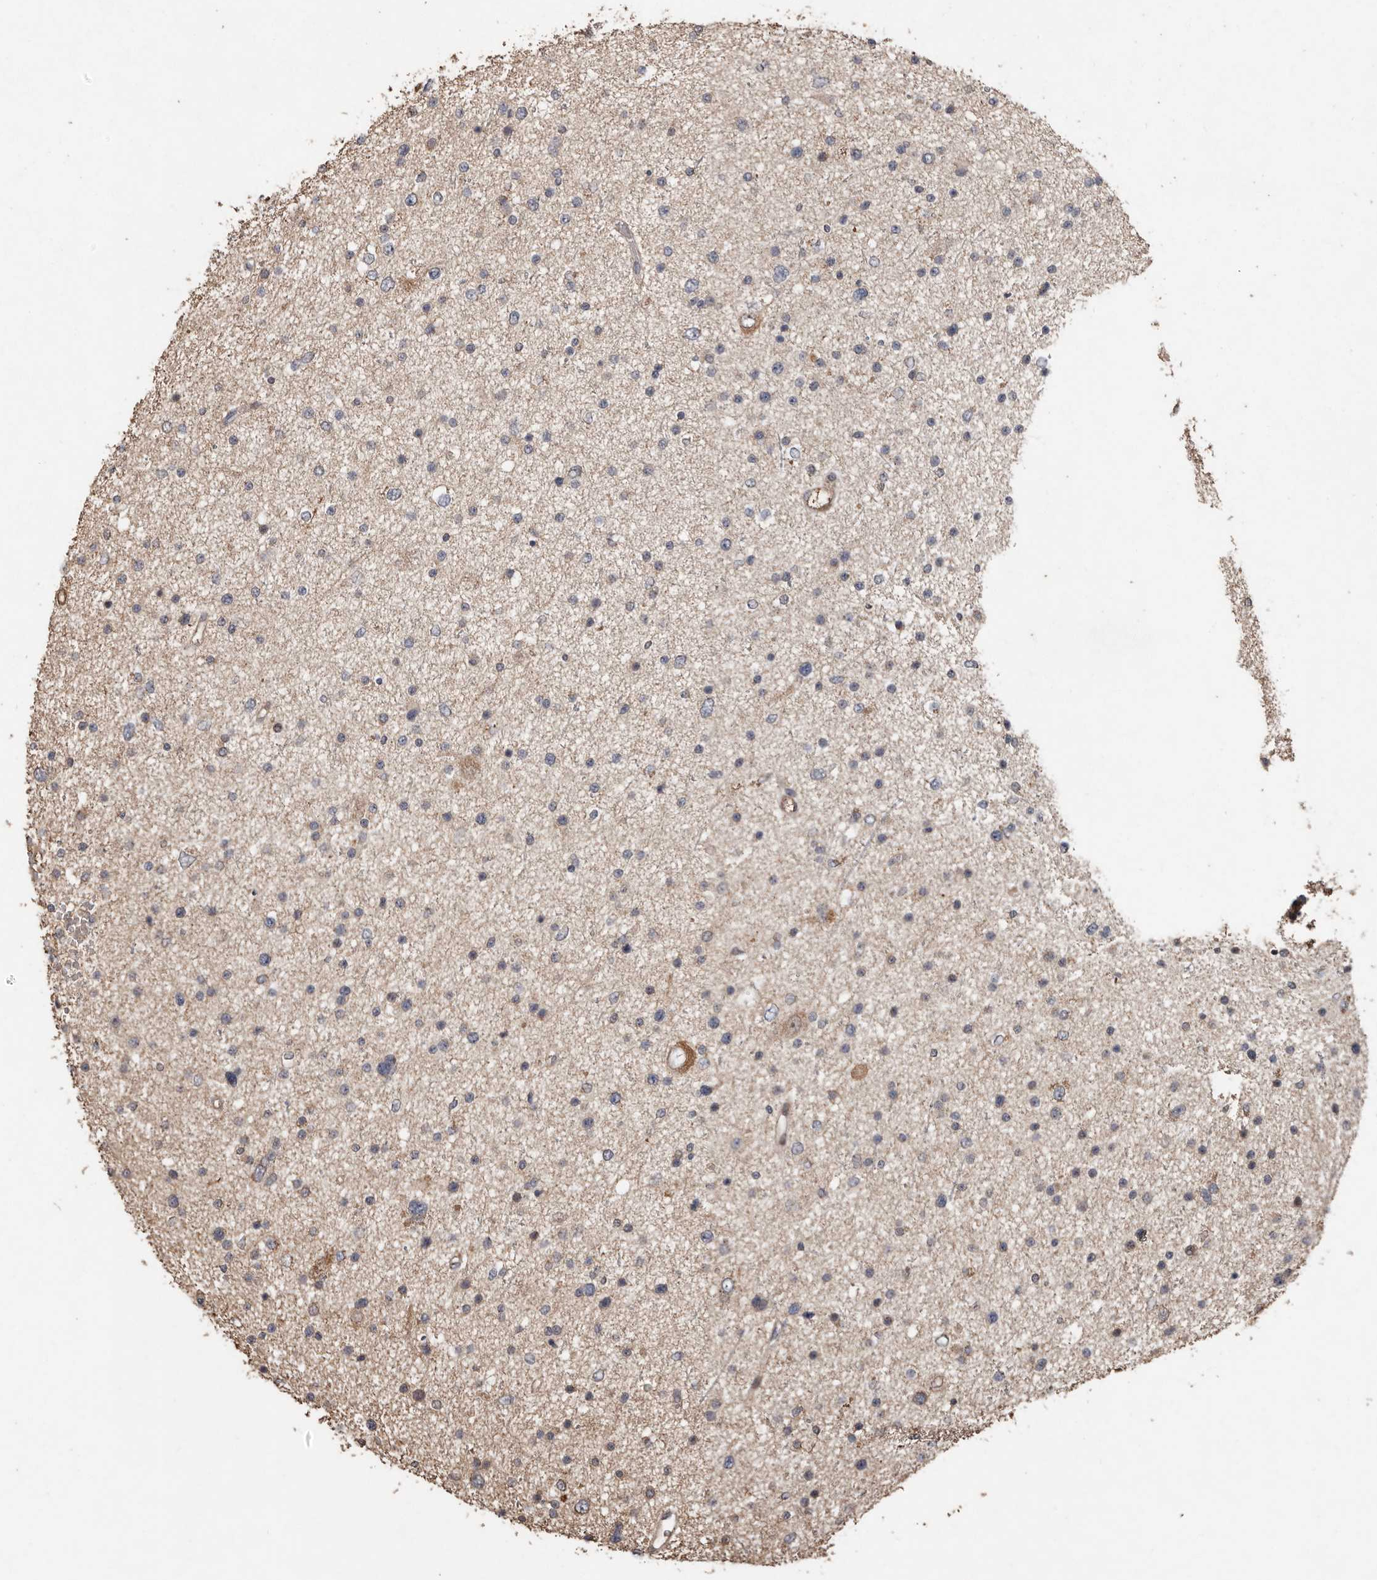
{"staining": {"intensity": "negative", "quantity": "none", "location": "none"}, "tissue": "glioma", "cell_type": "Tumor cells", "image_type": "cancer", "snomed": [{"axis": "morphology", "description": "Glioma, malignant, Low grade"}, {"axis": "topography", "description": "Brain"}], "caption": "Tumor cells are negative for protein expression in human glioma.", "gene": "RANBP17", "patient": {"sex": "female", "age": 37}}